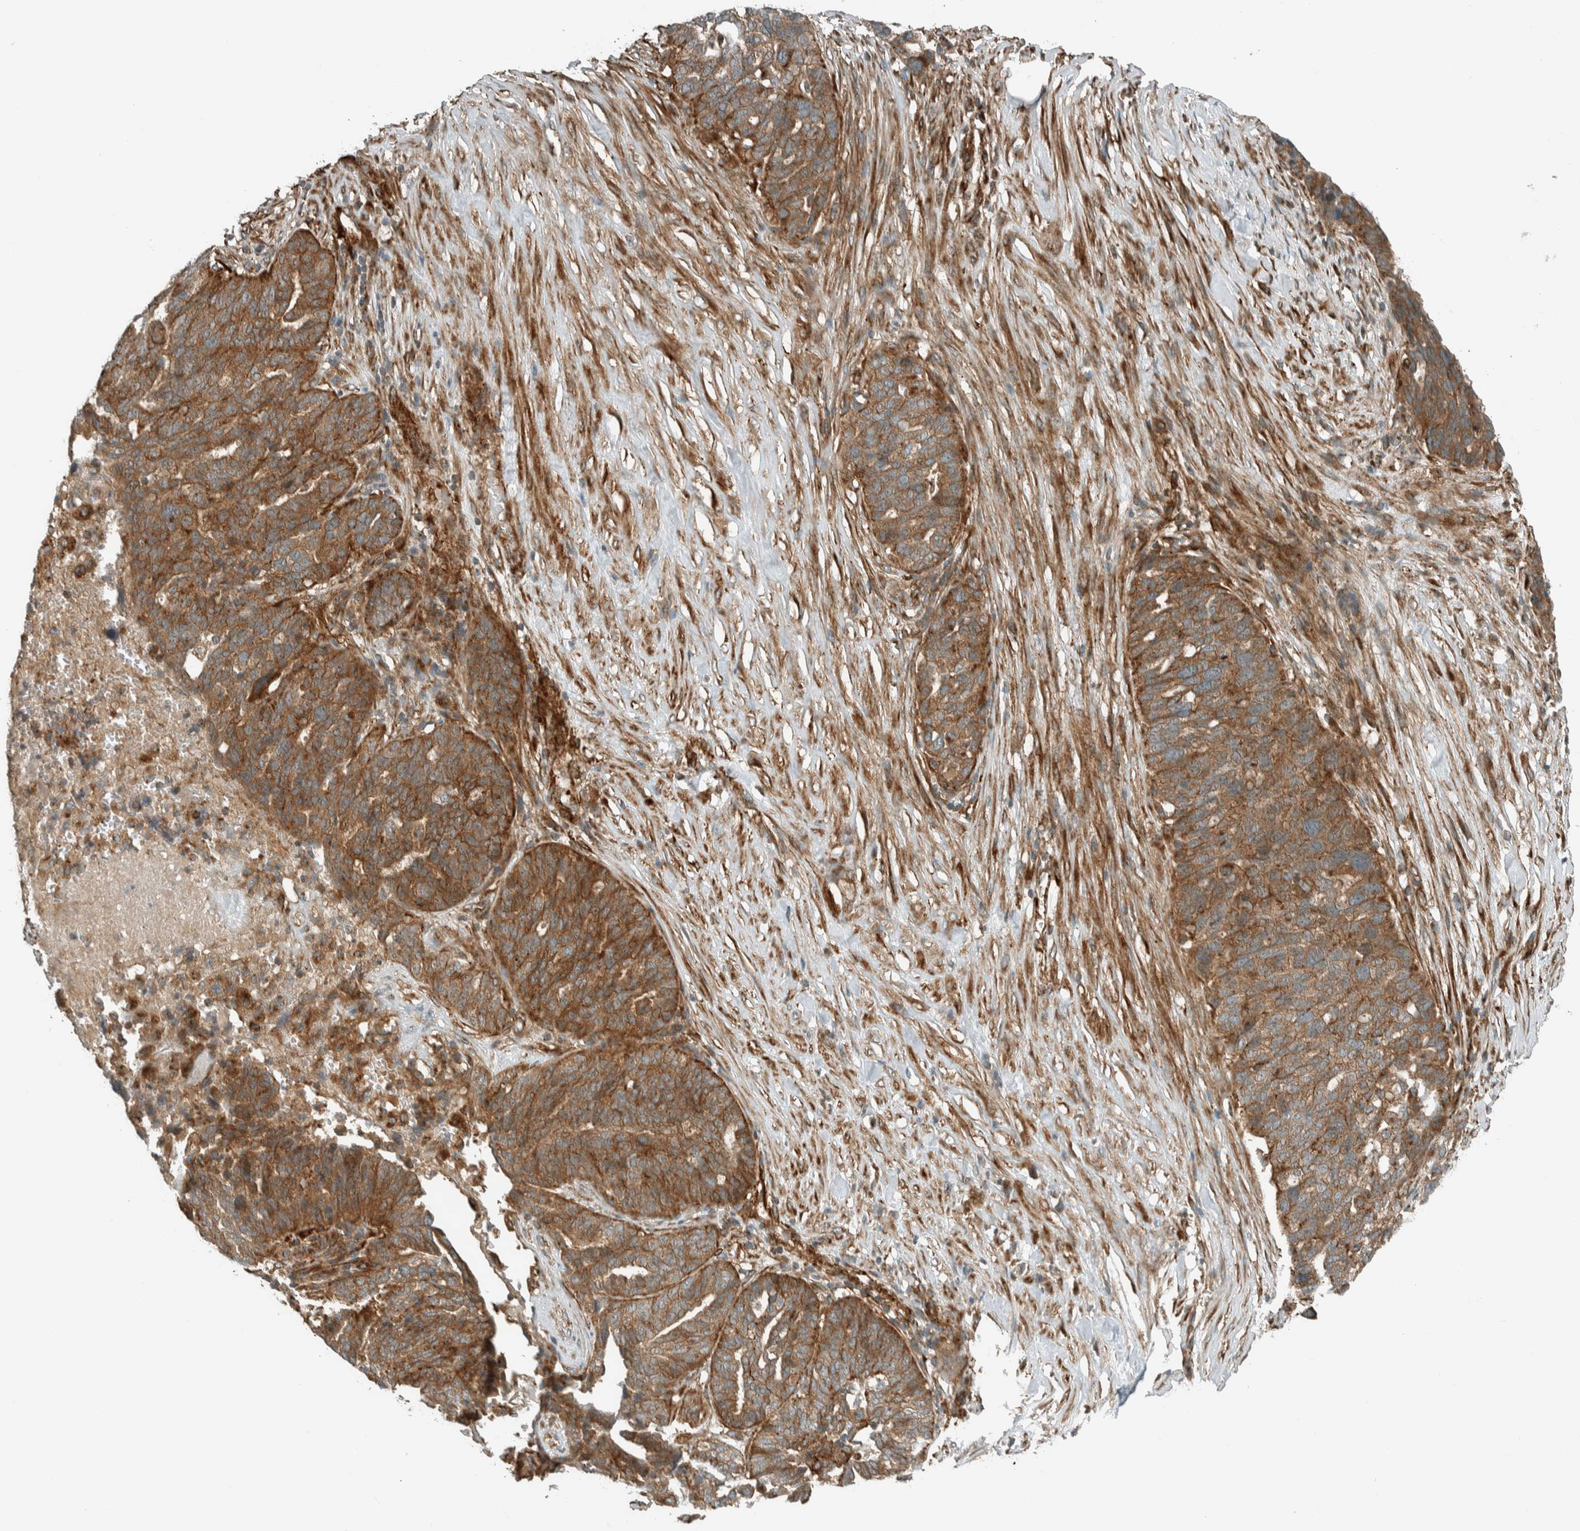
{"staining": {"intensity": "moderate", "quantity": ">75%", "location": "cytoplasmic/membranous"}, "tissue": "ovarian cancer", "cell_type": "Tumor cells", "image_type": "cancer", "snomed": [{"axis": "morphology", "description": "Cystadenocarcinoma, serous, NOS"}, {"axis": "topography", "description": "Ovary"}], "caption": "Protein analysis of ovarian serous cystadenocarcinoma tissue shows moderate cytoplasmic/membranous positivity in about >75% of tumor cells.", "gene": "EXOC7", "patient": {"sex": "female", "age": 59}}